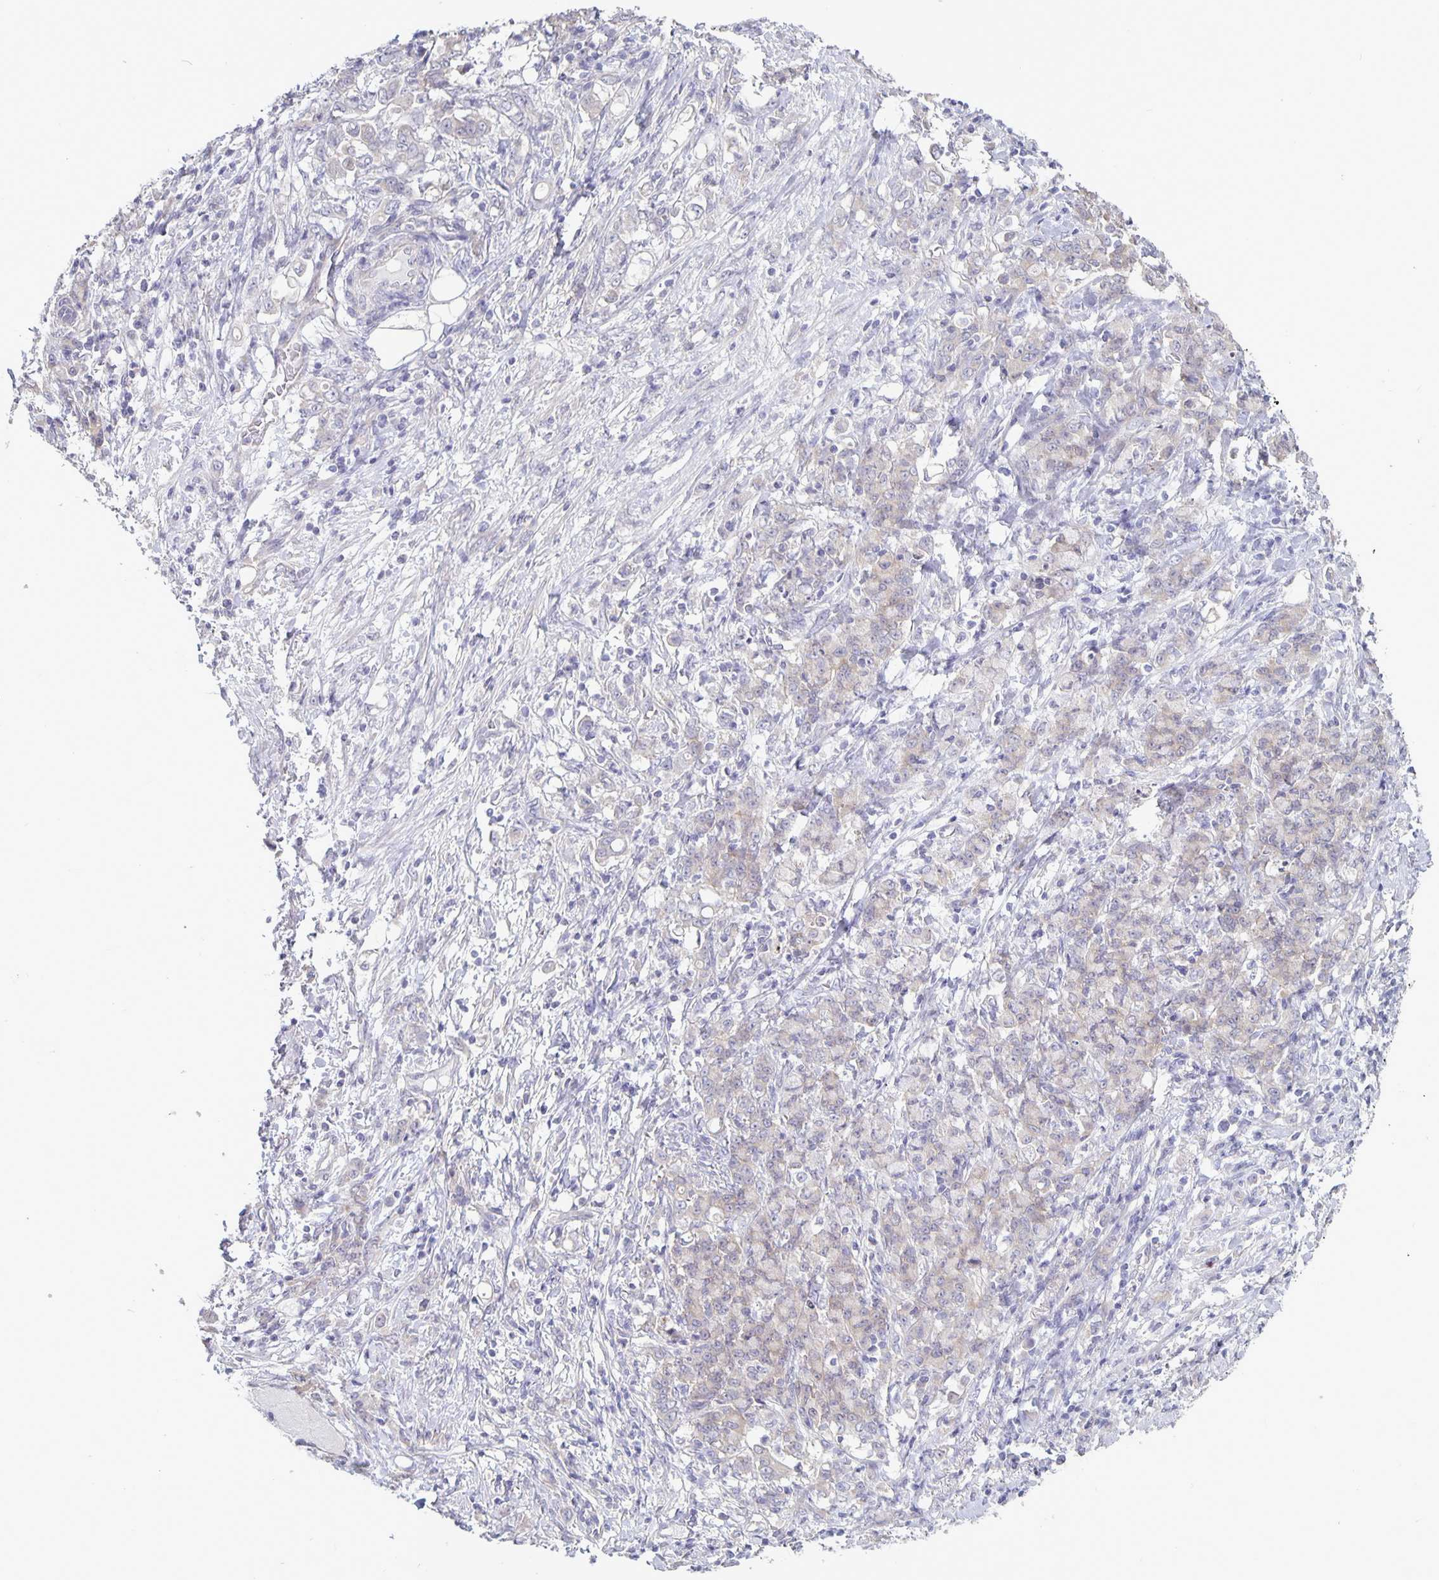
{"staining": {"intensity": "weak", "quantity": "<25%", "location": "cytoplasmic/membranous"}, "tissue": "stomach cancer", "cell_type": "Tumor cells", "image_type": "cancer", "snomed": [{"axis": "morphology", "description": "Adenocarcinoma, NOS"}, {"axis": "topography", "description": "Stomach"}], "caption": "Tumor cells are negative for brown protein staining in stomach cancer (adenocarcinoma). (DAB (3,3'-diaminobenzidine) IHC visualized using brightfield microscopy, high magnification).", "gene": "PLCB3", "patient": {"sex": "female", "age": 79}}